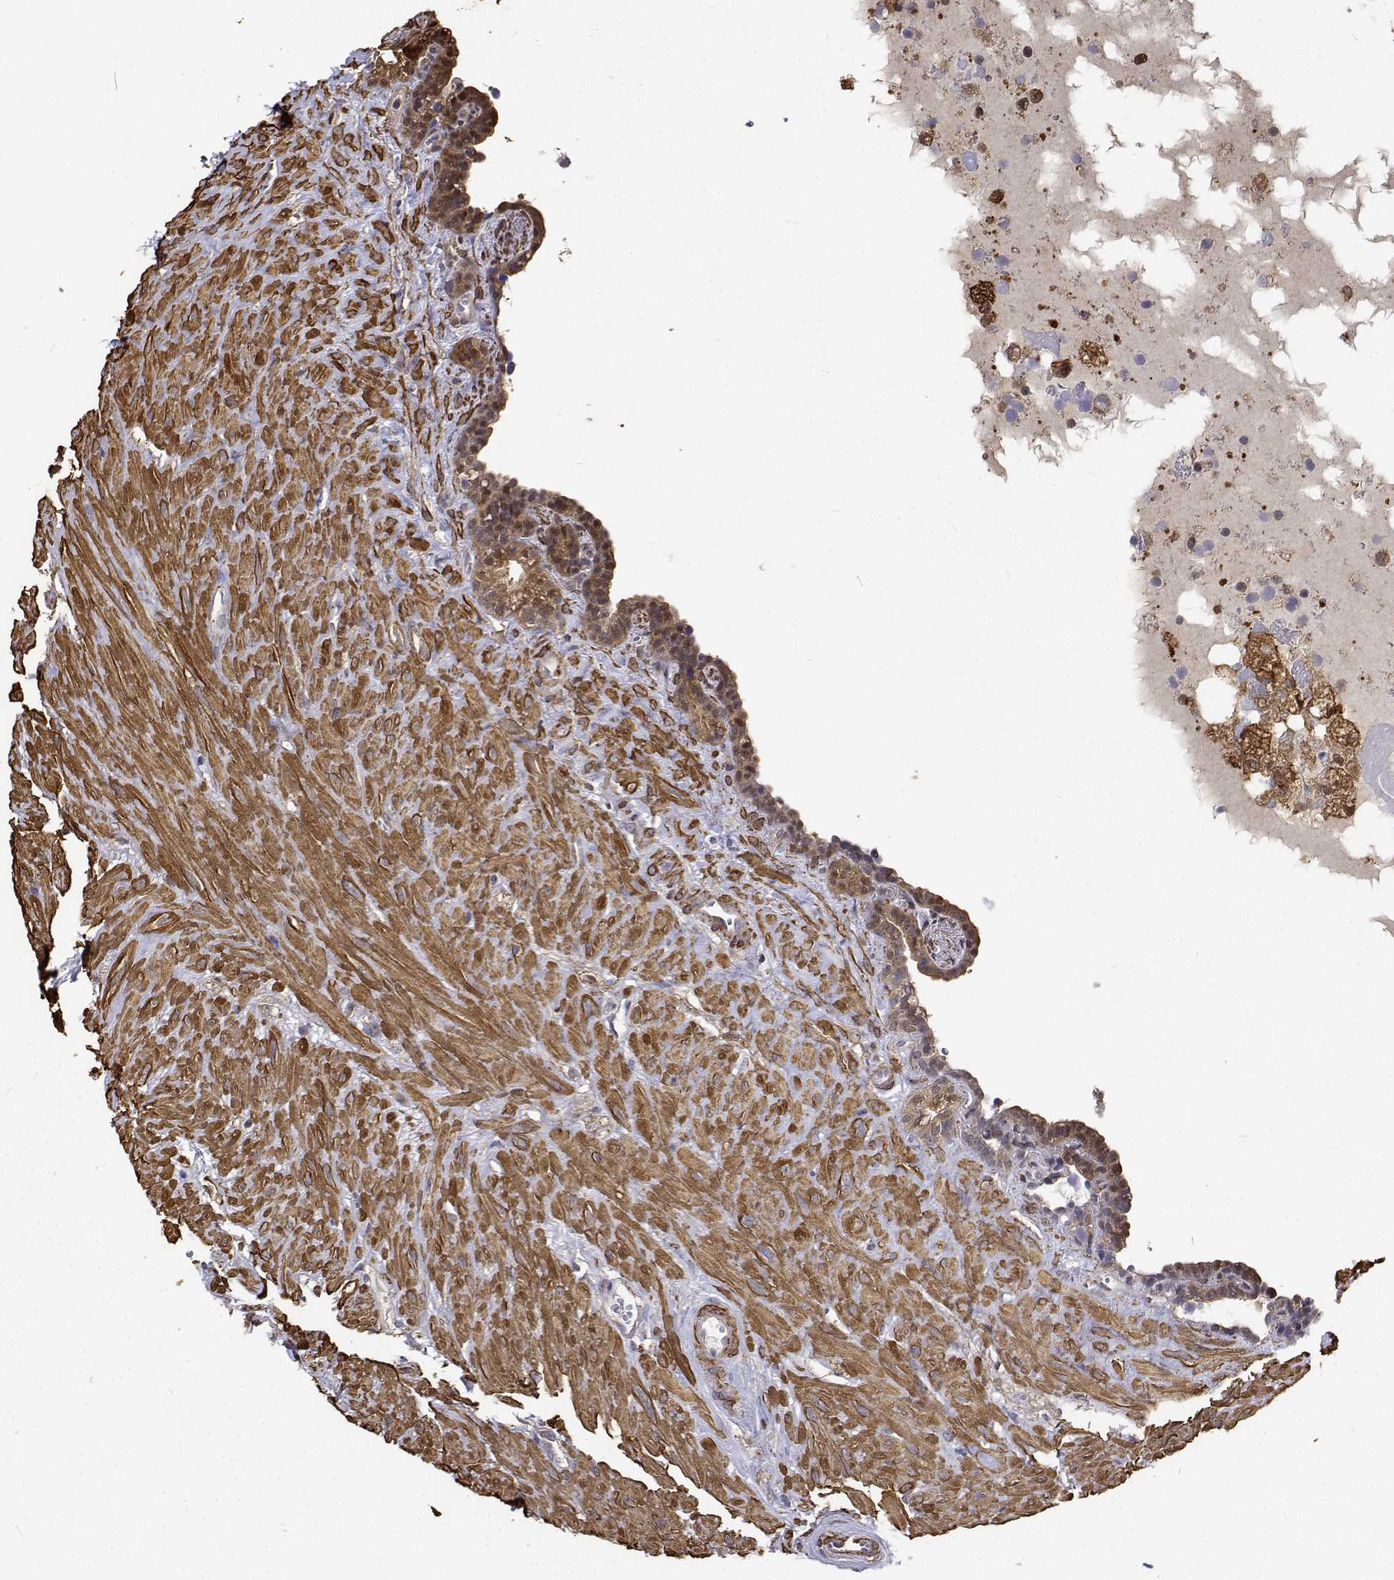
{"staining": {"intensity": "strong", "quantity": ">75%", "location": "cytoplasmic/membranous,nuclear"}, "tissue": "seminal vesicle", "cell_type": "Glandular cells", "image_type": "normal", "snomed": [{"axis": "morphology", "description": "Normal tissue, NOS"}, {"axis": "topography", "description": "Seminal veicle"}], "caption": "Strong cytoplasmic/membranous,nuclear protein expression is seen in about >75% of glandular cells in seminal vesicle.", "gene": "PCID2", "patient": {"sex": "male", "age": 76}}